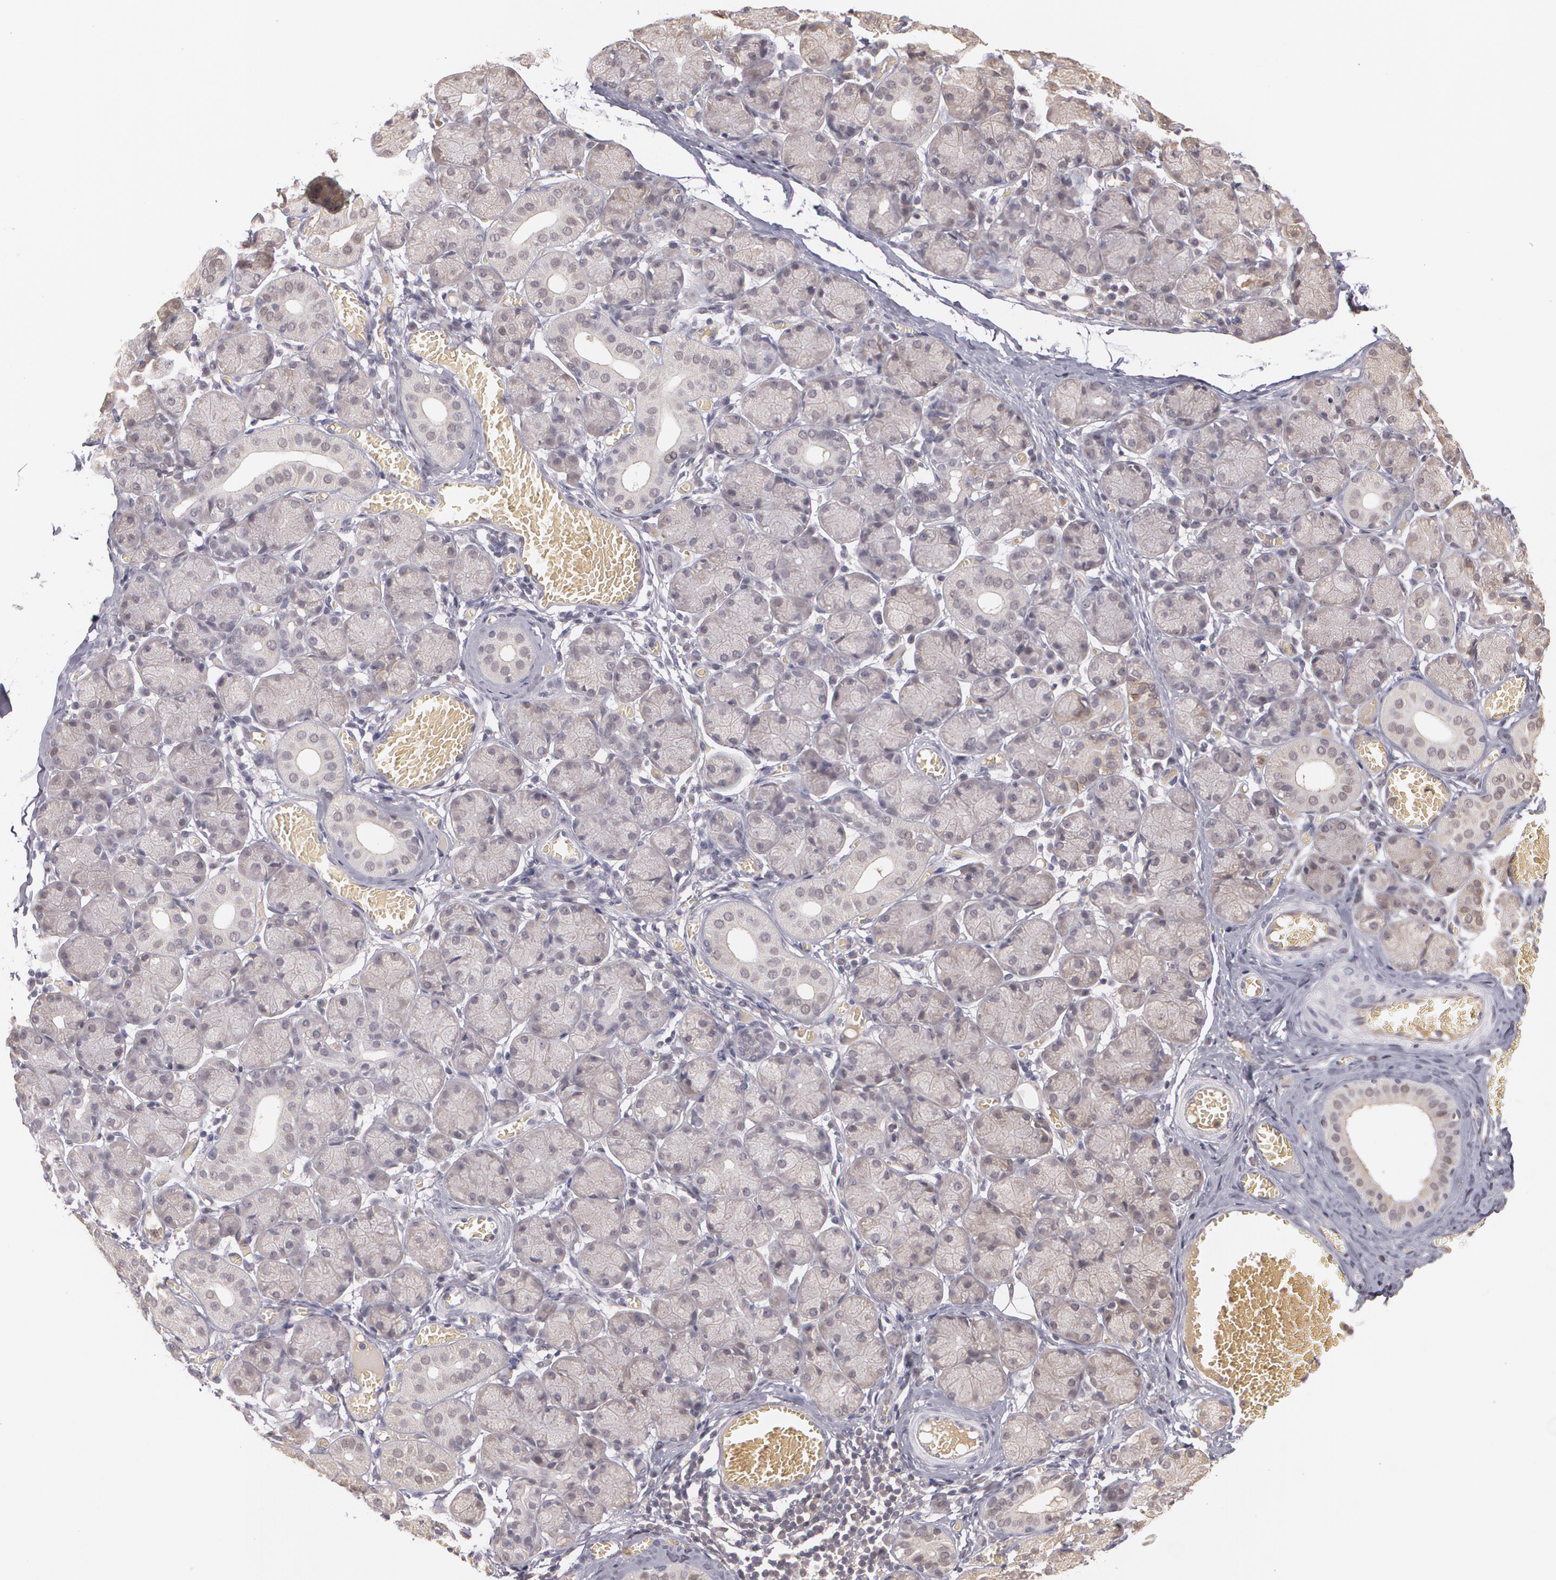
{"staining": {"intensity": "weak", "quantity": ">75%", "location": "cytoplasmic/membranous,nuclear"}, "tissue": "salivary gland", "cell_type": "Glandular cells", "image_type": "normal", "snomed": [{"axis": "morphology", "description": "Normal tissue, NOS"}, {"axis": "topography", "description": "Salivary gland"}], "caption": "DAB immunohistochemical staining of normal human salivary gland shows weak cytoplasmic/membranous,nuclear protein expression in approximately >75% of glandular cells.", "gene": "LRG1", "patient": {"sex": "female", "age": 24}}